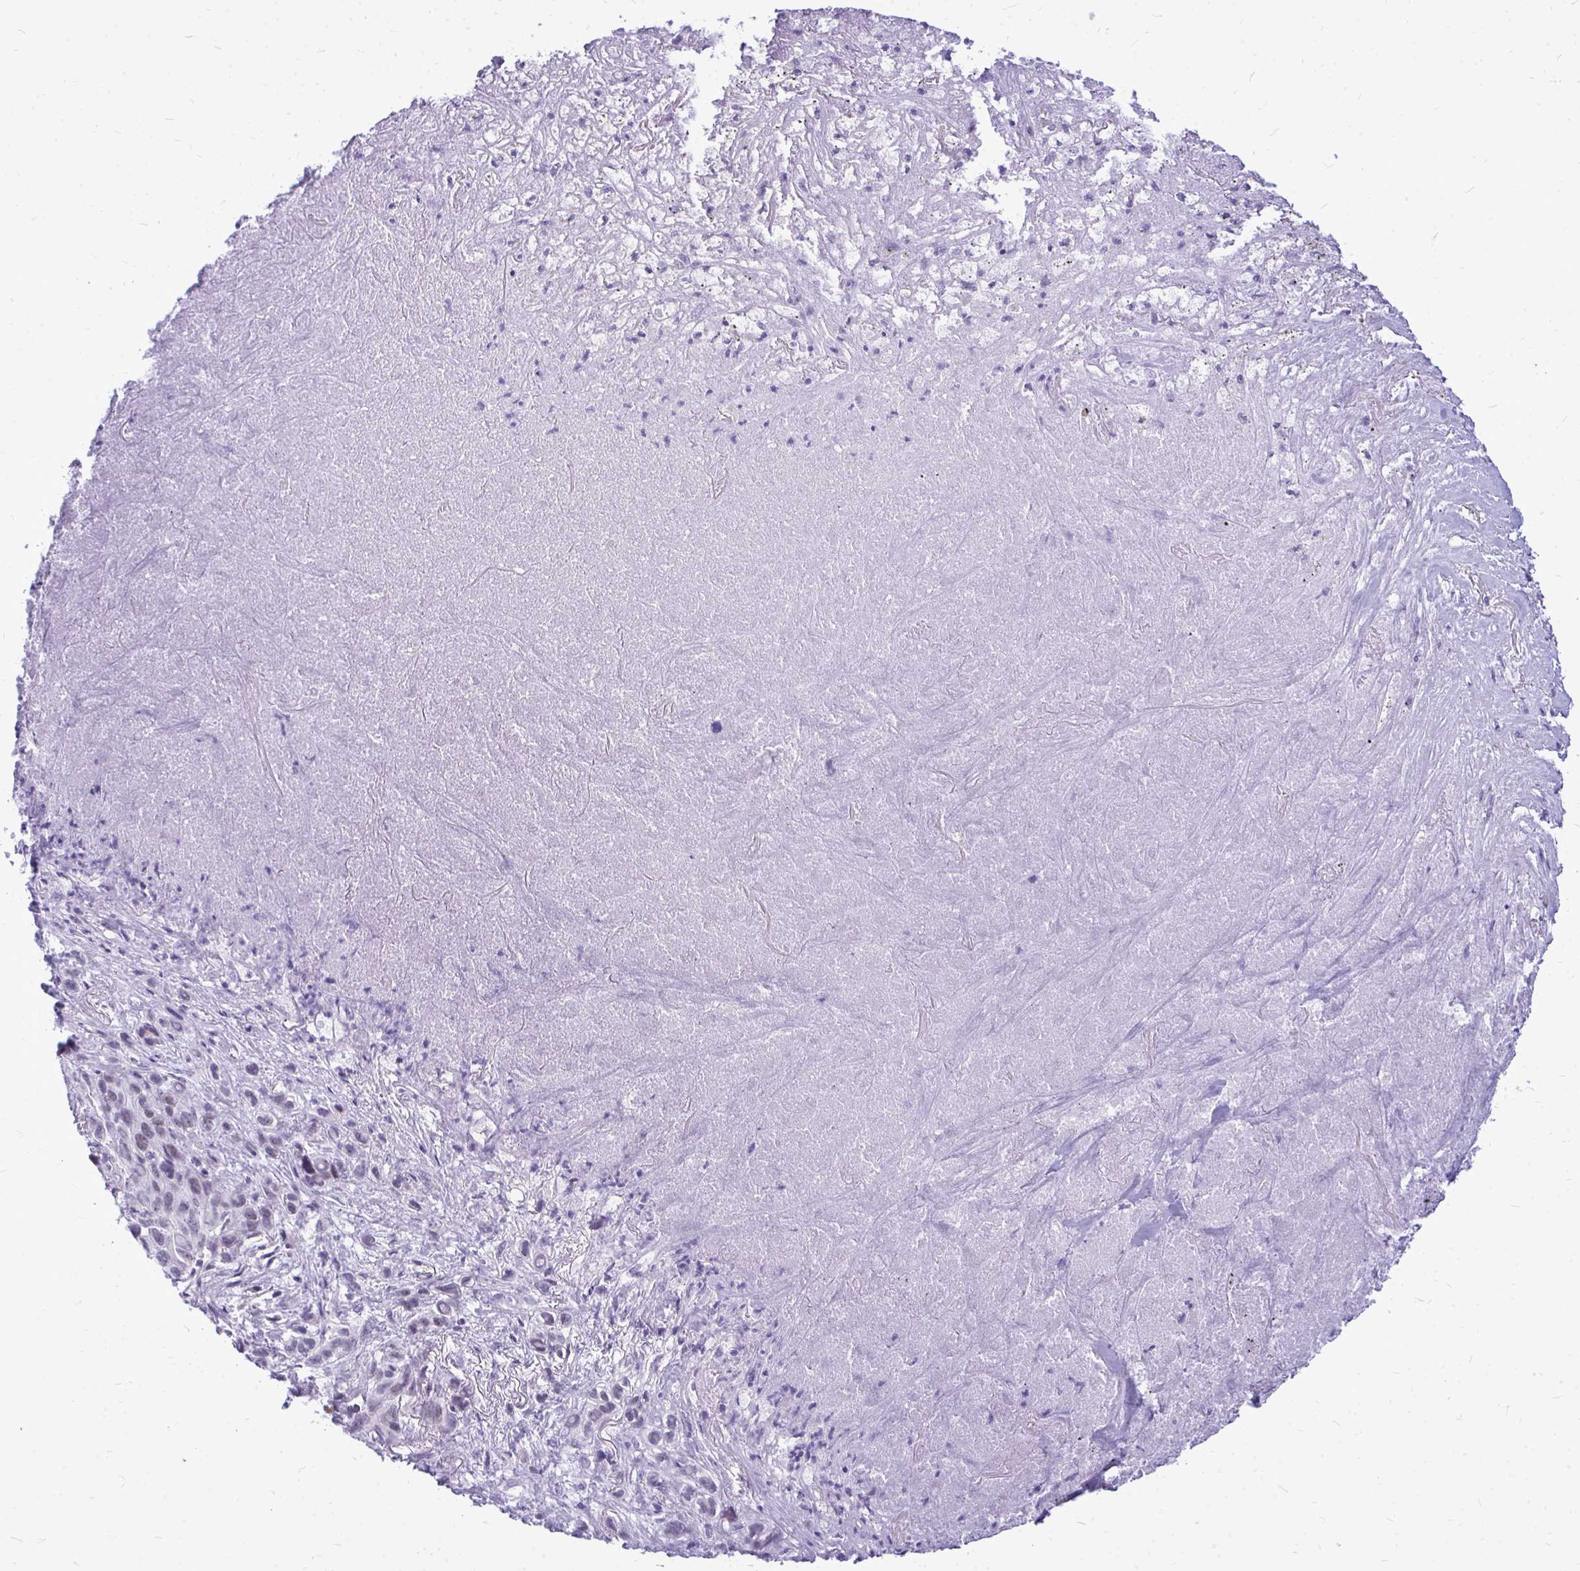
{"staining": {"intensity": "weak", "quantity": "<25%", "location": "nuclear"}, "tissue": "melanoma", "cell_type": "Tumor cells", "image_type": "cancer", "snomed": [{"axis": "morphology", "description": "Malignant melanoma, Metastatic site"}, {"axis": "topography", "description": "Lung"}], "caption": "Tumor cells are negative for brown protein staining in malignant melanoma (metastatic site).", "gene": "ZSCAN25", "patient": {"sex": "male", "age": 48}}